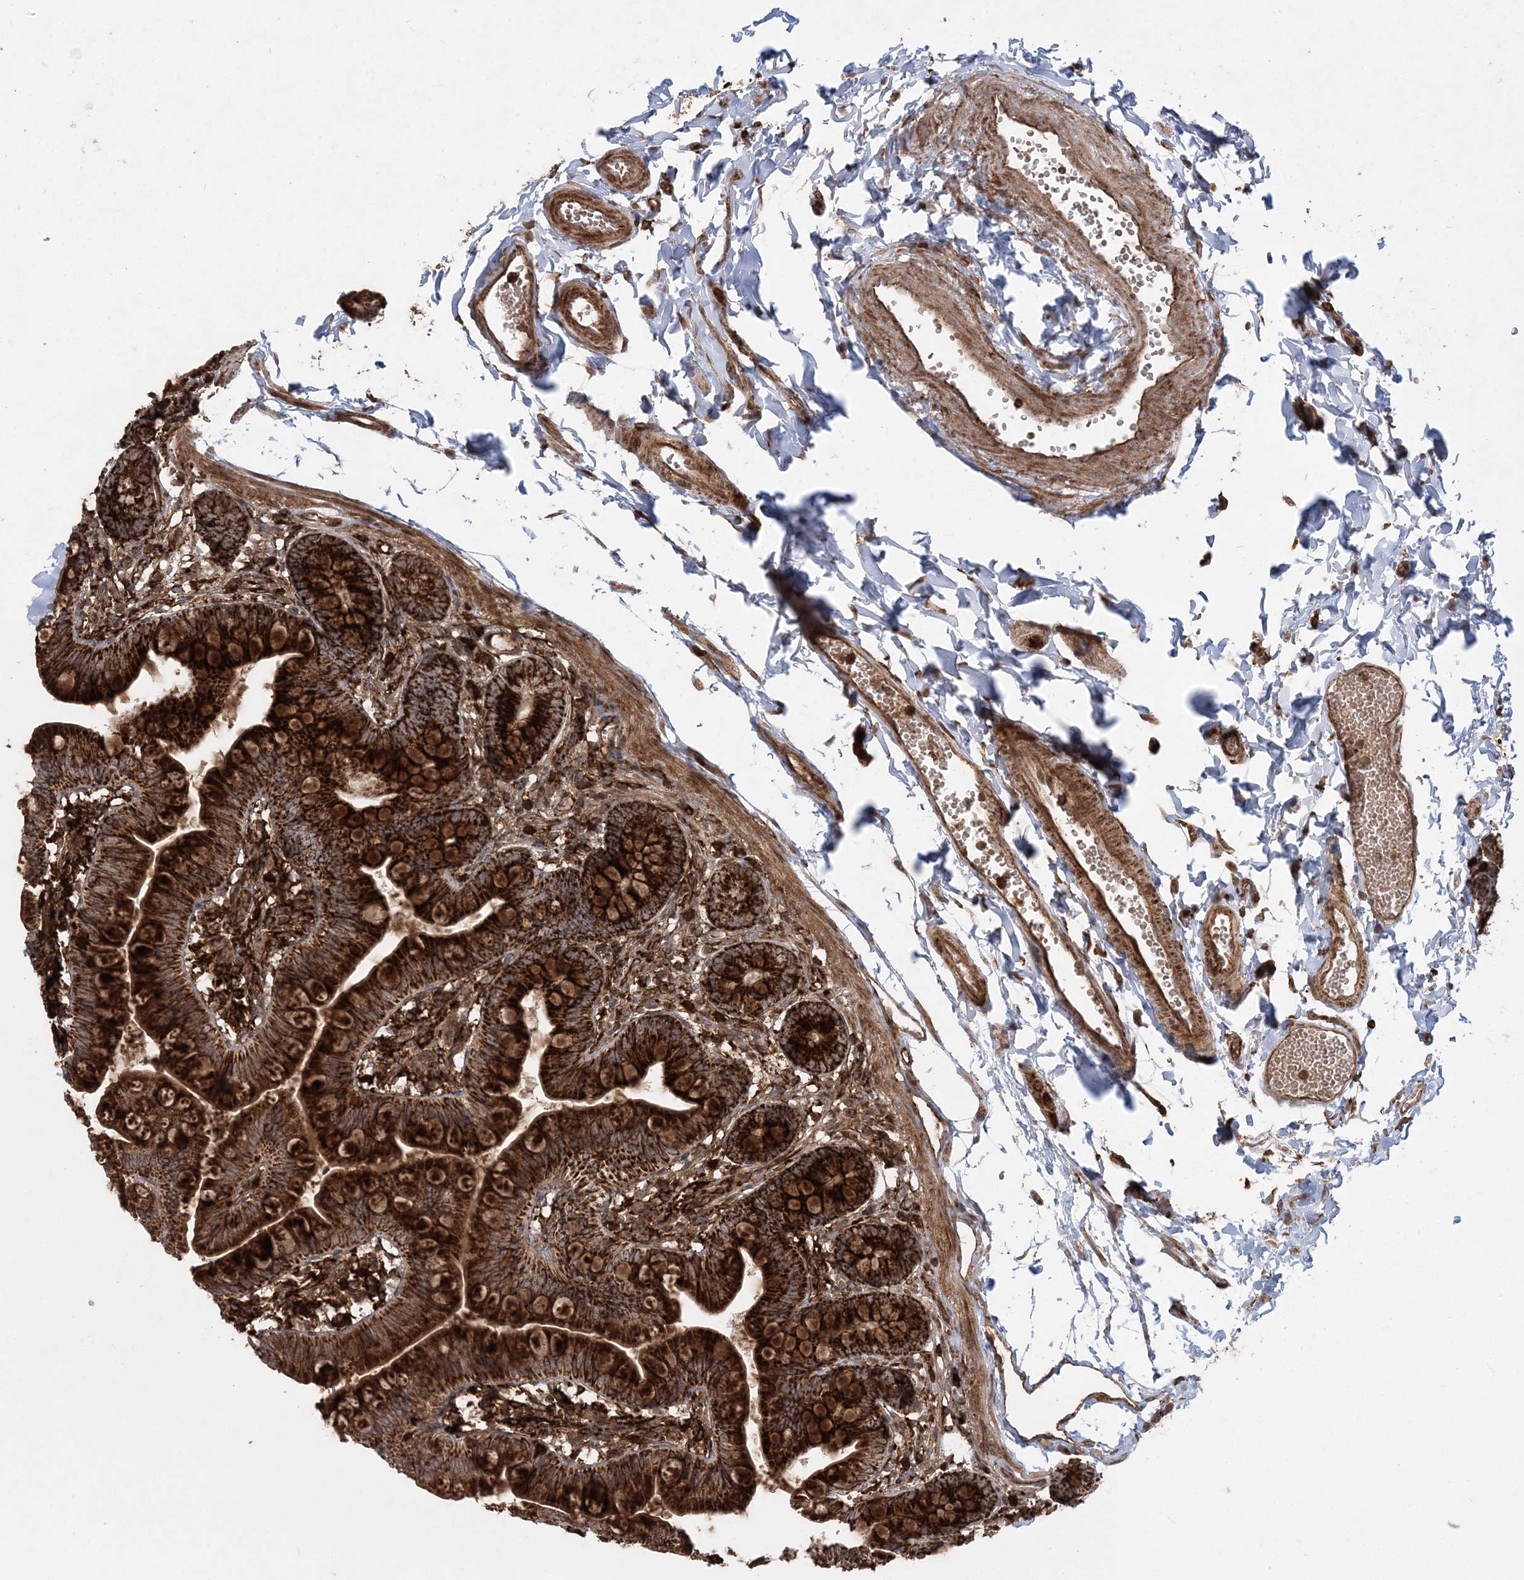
{"staining": {"intensity": "strong", "quantity": ">75%", "location": "cytoplasmic/membranous"}, "tissue": "small intestine", "cell_type": "Glandular cells", "image_type": "normal", "snomed": [{"axis": "morphology", "description": "Normal tissue, NOS"}, {"axis": "topography", "description": "Small intestine"}], "caption": "This micrograph reveals immunohistochemistry staining of unremarkable small intestine, with high strong cytoplasmic/membranous staining in approximately >75% of glandular cells.", "gene": "LRPPRC", "patient": {"sex": "male", "age": 7}}